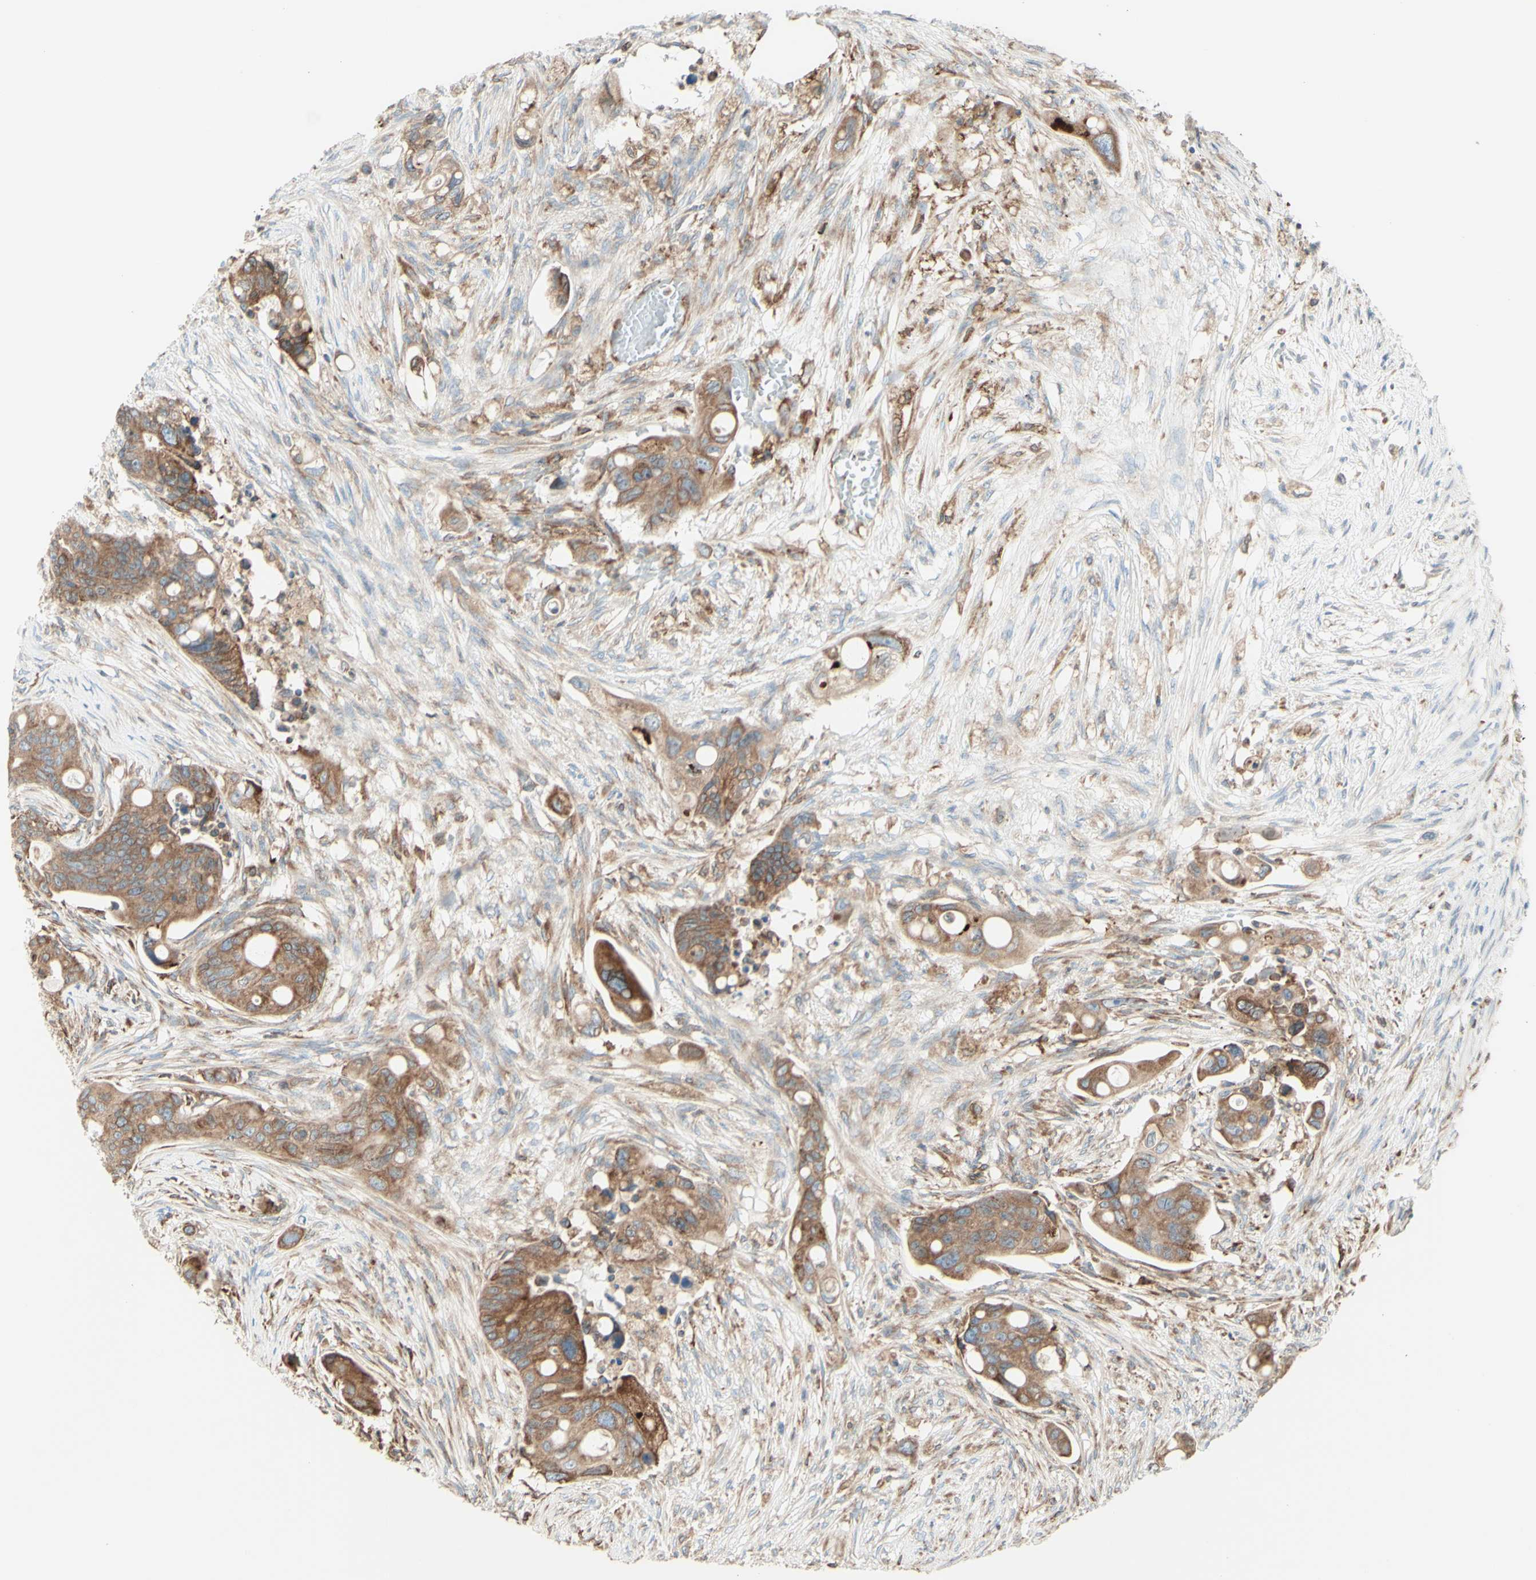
{"staining": {"intensity": "moderate", "quantity": ">75%", "location": "cytoplasmic/membranous"}, "tissue": "colorectal cancer", "cell_type": "Tumor cells", "image_type": "cancer", "snomed": [{"axis": "morphology", "description": "Adenocarcinoma, NOS"}, {"axis": "topography", "description": "Colon"}], "caption": "Immunohistochemical staining of colorectal adenocarcinoma displays medium levels of moderate cytoplasmic/membranous protein staining in approximately >75% of tumor cells. (Stains: DAB in brown, nuclei in blue, Microscopy: brightfield microscopy at high magnification).", "gene": "DNAJB11", "patient": {"sex": "female", "age": 57}}